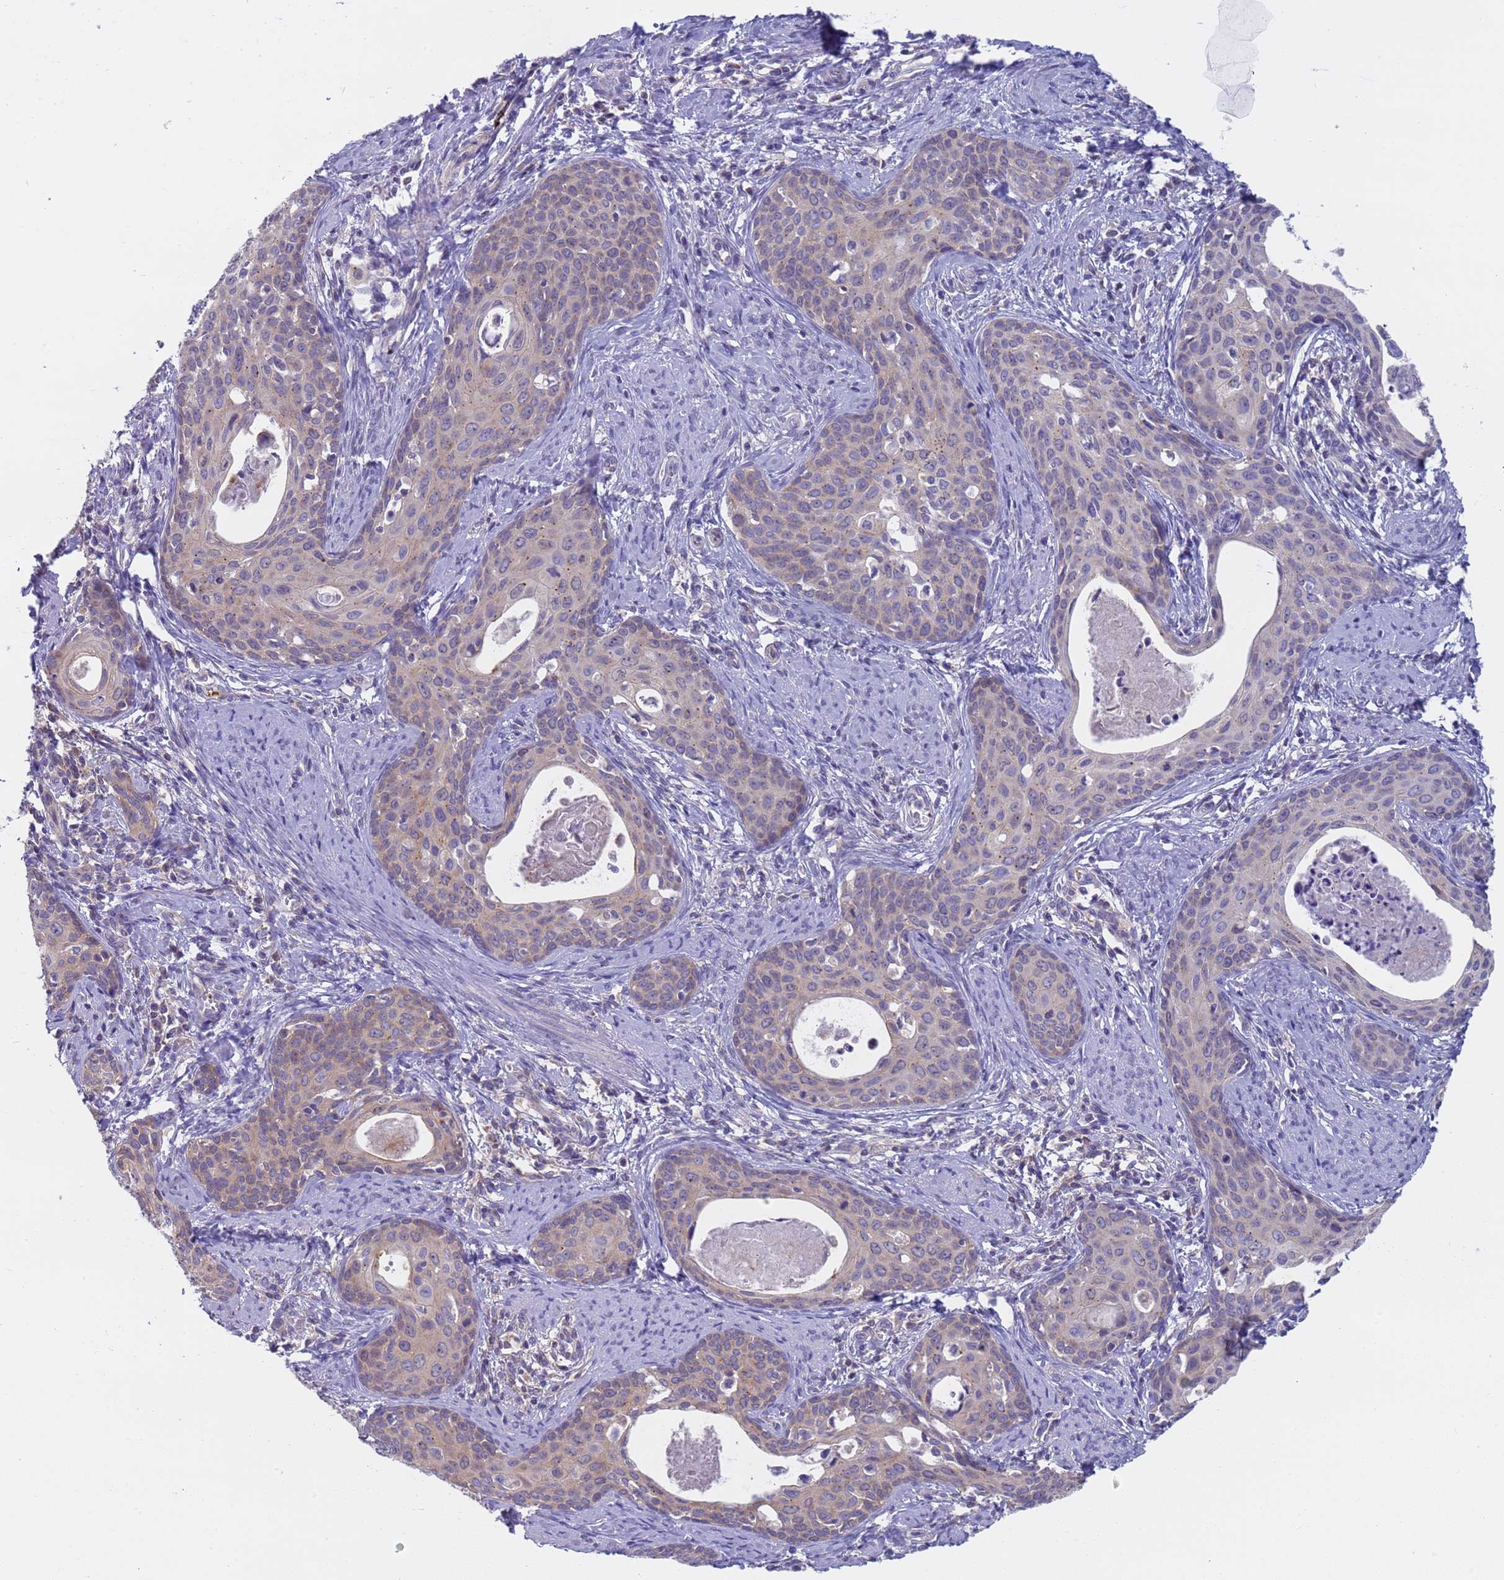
{"staining": {"intensity": "weak", "quantity": "<25%", "location": "cytoplasmic/membranous"}, "tissue": "cervical cancer", "cell_type": "Tumor cells", "image_type": "cancer", "snomed": [{"axis": "morphology", "description": "Squamous cell carcinoma, NOS"}, {"axis": "topography", "description": "Cervix"}], "caption": "A high-resolution image shows IHC staining of squamous cell carcinoma (cervical), which demonstrates no significant expression in tumor cells.", "gene": "CAPN7", "patient": {"sex": "female", "age": 46}}